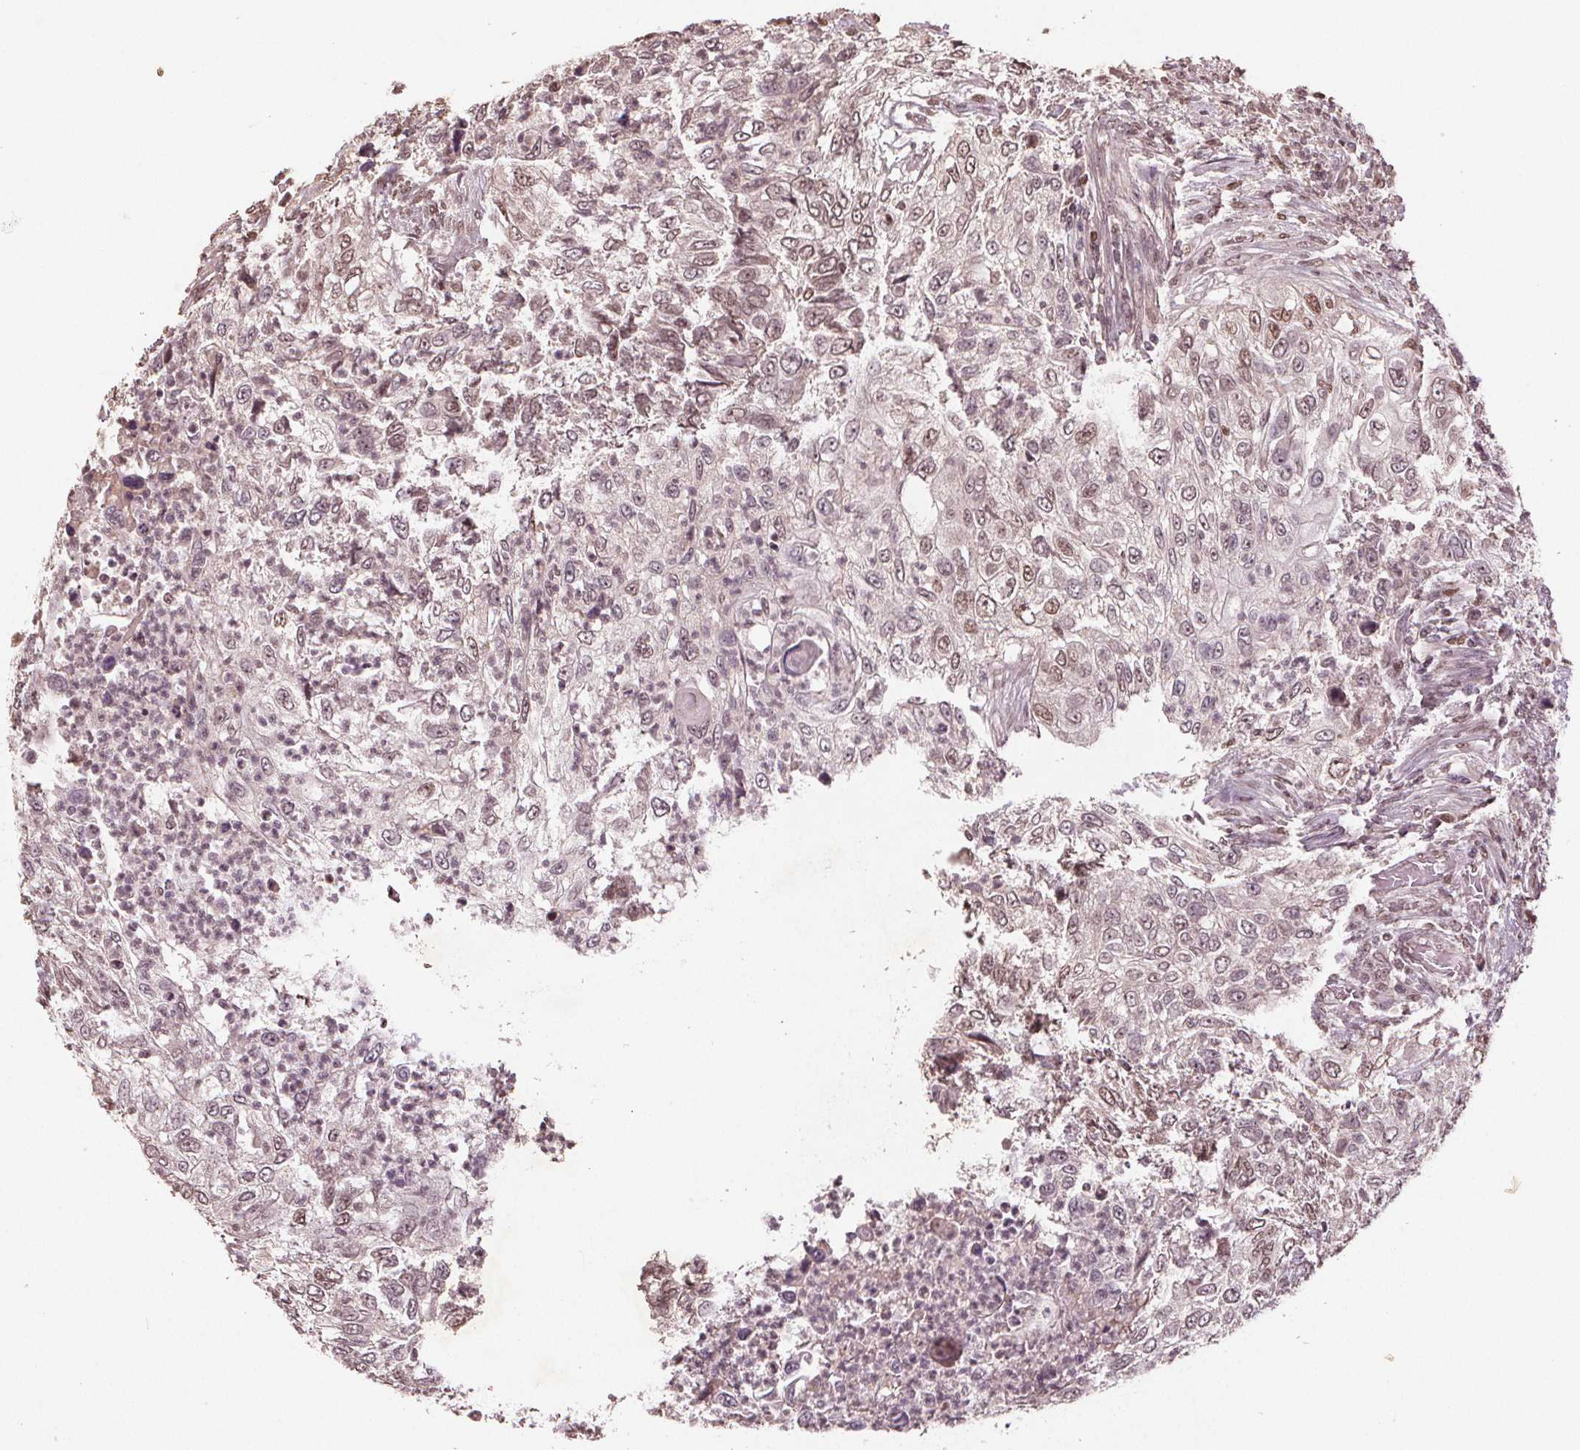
{"staining": {"intensity": "weak", "quantity": "25%-75%", "location": "nuclear"}, "tissue": "urothelial cancer", "cell_type": "Tumor cells", "image_type": "cancer", "snomed": [{"axis": "morphology", "description": "Urothelial carcinoma, High grade"}, {"axis": "topography", "description": "Urinary bladder"}], "caption": "Immunohistochemical staining of urothelial cancer reveals weak nuclear protein expression in approximately 25%-75% of tumor cells.", "gene": "DNMT3B", "patient": {"sex": "female", "age": 60}}